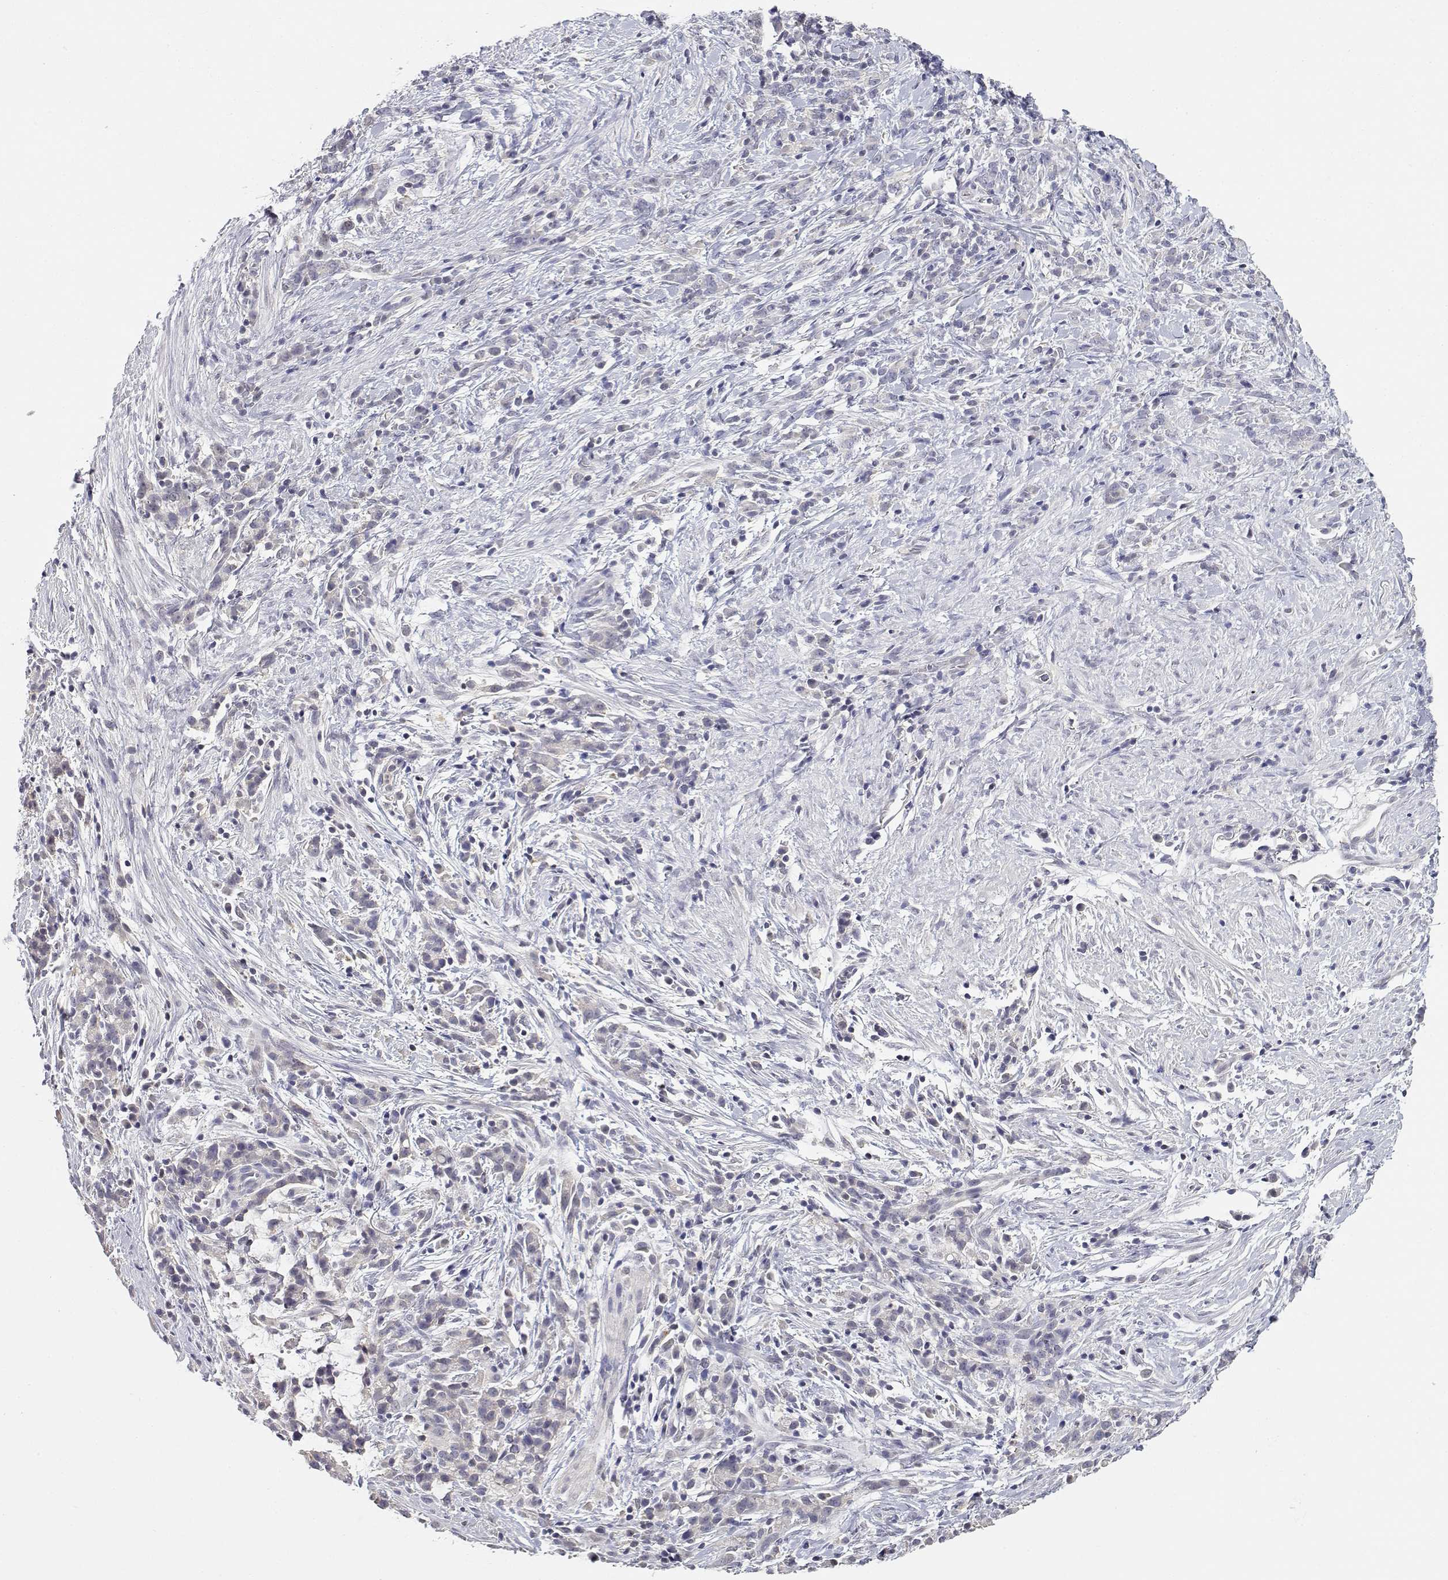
{"staining": {"intensity": "negative", "quantity": "none", "location": "none"}, "tissue": "stomach cancer", "cell_type": "Tumor cells", "image_type": "cancer", "snomed": [{"axis": "morphology", "description": "Adenocarcinoma, NOS"}, {"axis": "topography", "description": "Stomach"}], "caption": "Tumor cells show no significant expression in adenocarcinoma (stomach). (DAB immunohistochemistry (IHC), high magnification).", "gene": "ADA", "patient": {"sex": "female", "age": 57}}